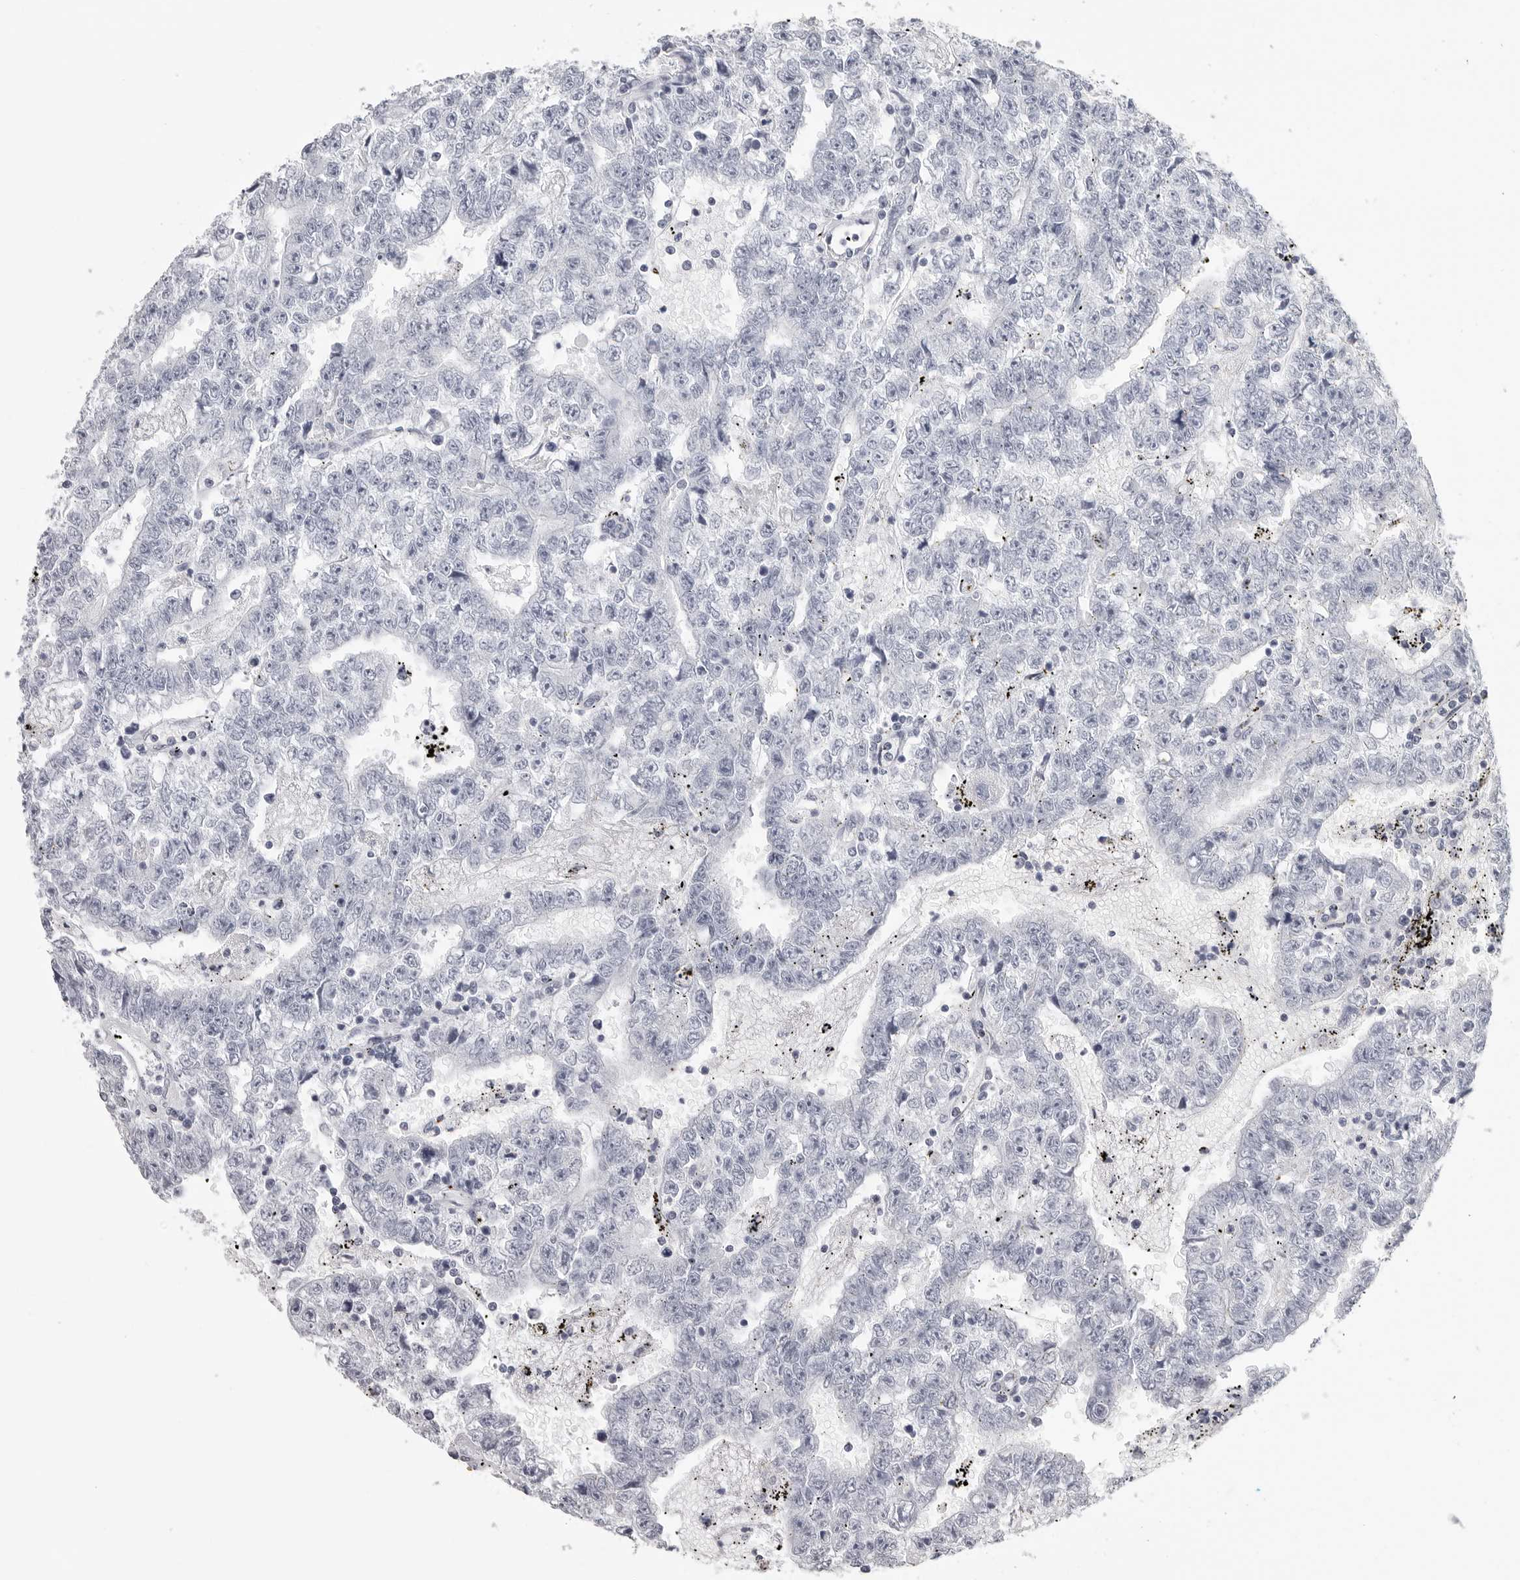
{"staining": {"intensity": "negative", "quantity": "none", "location": "none"}, "tissue": "testis cancer", "cell_type": "Tumor cells", "image_type": "cancer", "snomed": [{"axis": "morphology", "description": "Carcinoma, Embryonal, NOS"}, {"axis": "topography", "description": "Testis"}], "caption": "Photomicrograph shows no significant protein positivity in tumor cells of testis cancer (embryonal carcinoma).", "gene": "LGALS4", "patient": {"sex": "male", "age": 25}}